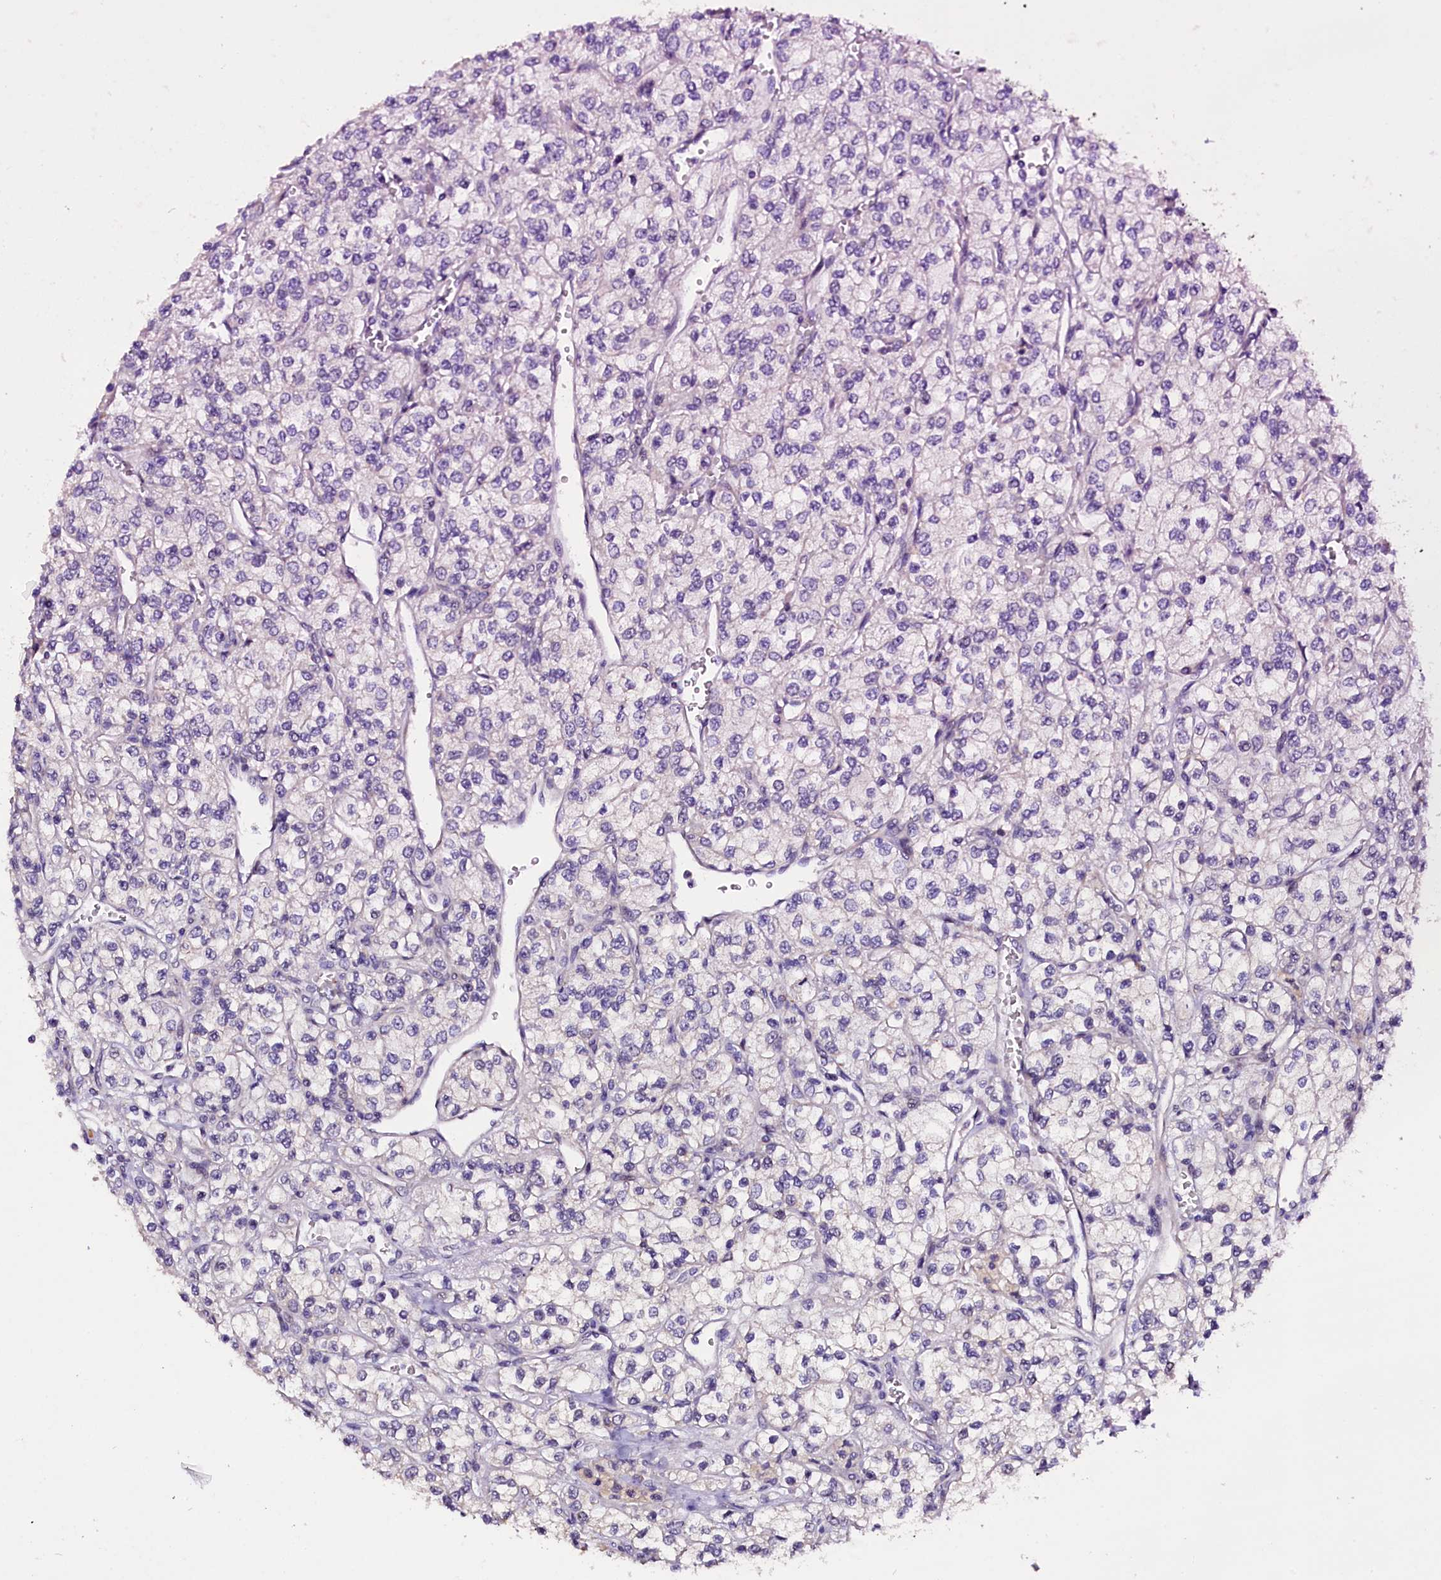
{"staining": {"intensity": "weak", "quantity": "<25%", "location": "nuclear"}, "tissue": "renal cancer", "cell_type": "Tumor cells", "image_type": "cancer", "snomed": [{"axis": "morphology", "description": "Adenocarcinoma, NOS"}, {"axis": "topography", "description": "Kidney"}], "caption": "High magnification brightfield microscopy of renal cancer (adenocarcinoma) stained with DAB (3,3'-diaminobenzidine) (brown) and counterstained with hematoxylin (blue): tumor cells show no significant expression.", "gene": "RPUSD2", "patient": {"sex": "male", "age": 80}}